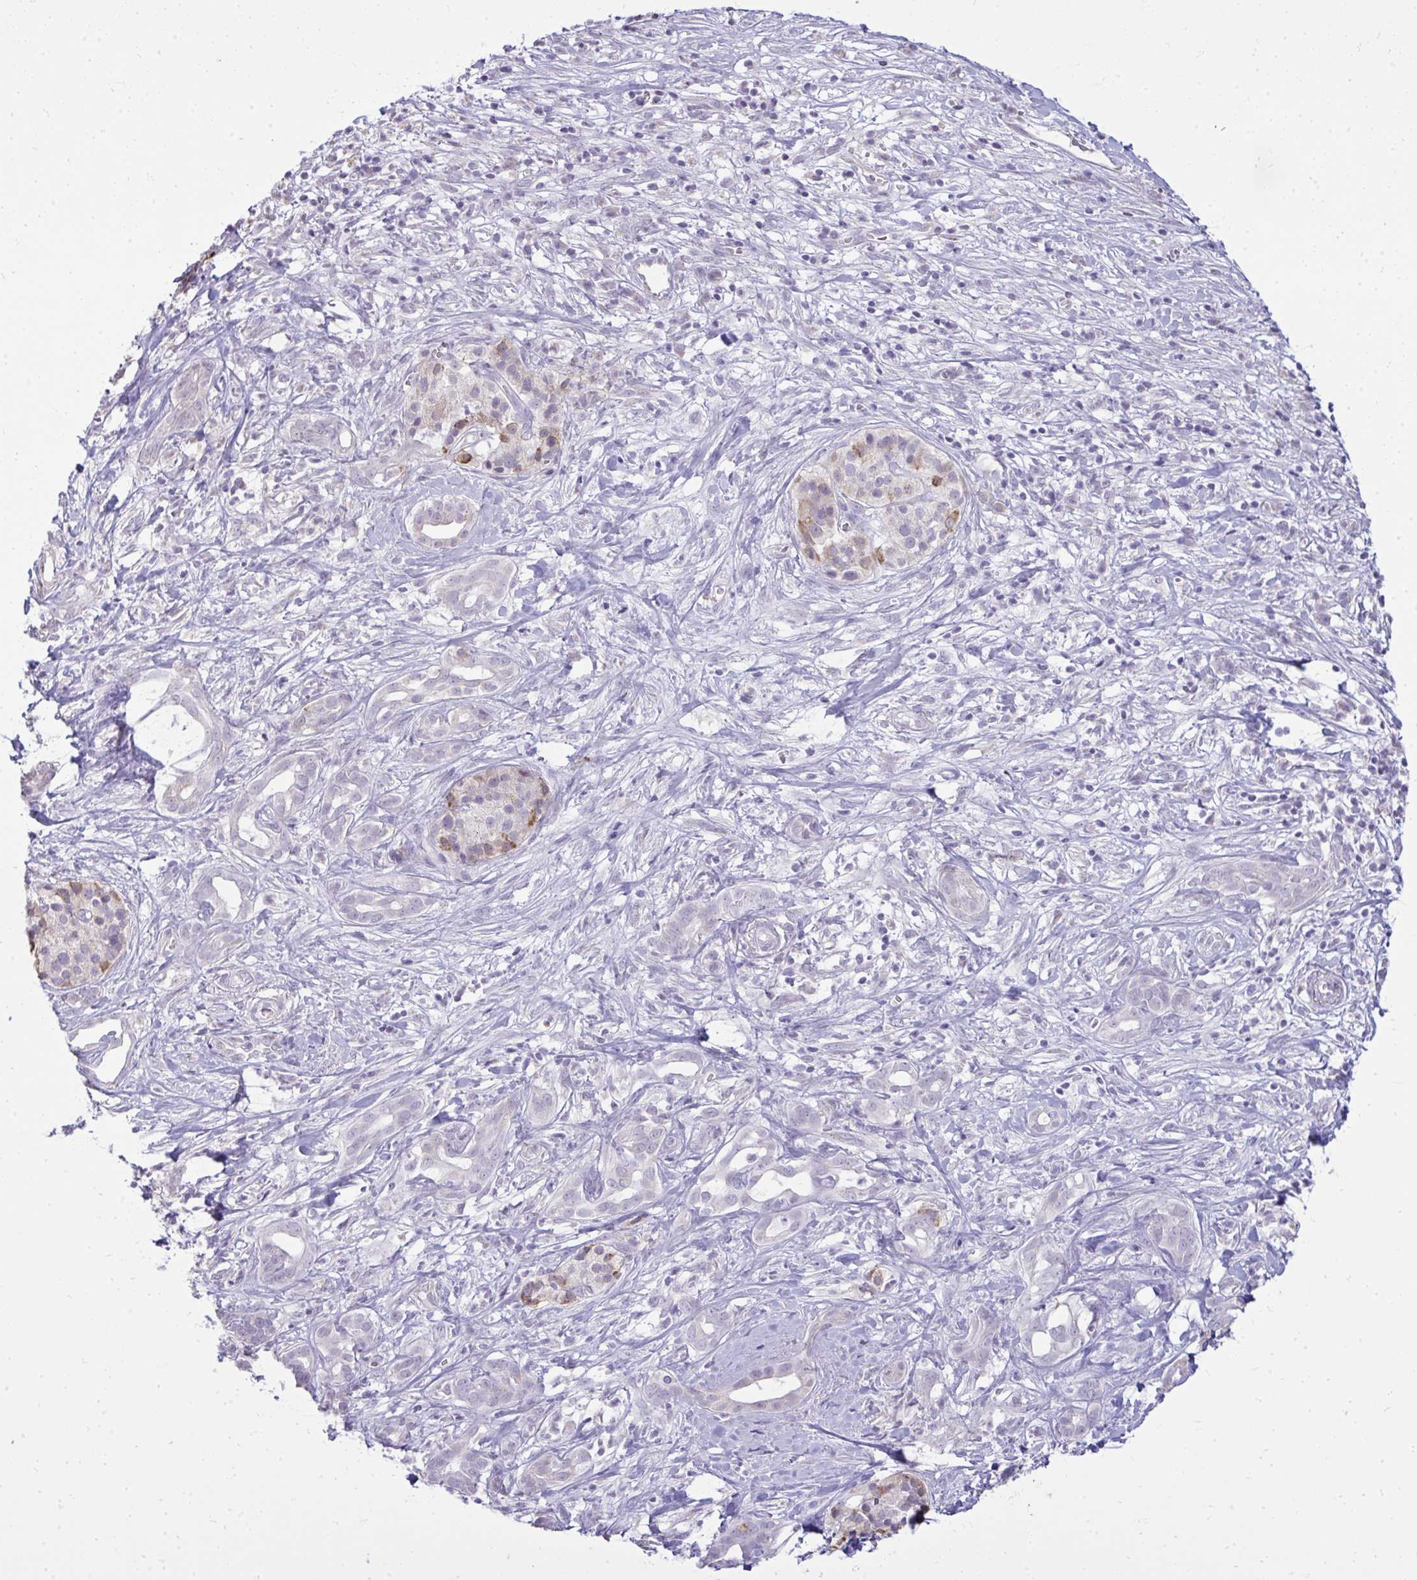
{"staining": {"intensity": "negative", "quantity": "none", "location": "none"}, "tissue": "pancreatic cancer", "cell_type": "Tumor cells", "image_type": "cancer", "snomed": [{"axis": "morphology", "description": "Adenocarcinoma, NOS"}, {"axis": "topography", "description": "Pancreas"}], "caption": "This is an IHC histopathology image of pancreatic cancer (adenocarcinoma). There is no staining in tumor cells.", "gene": "NPPA", "patient": {"sex": "male", "age": 61}}